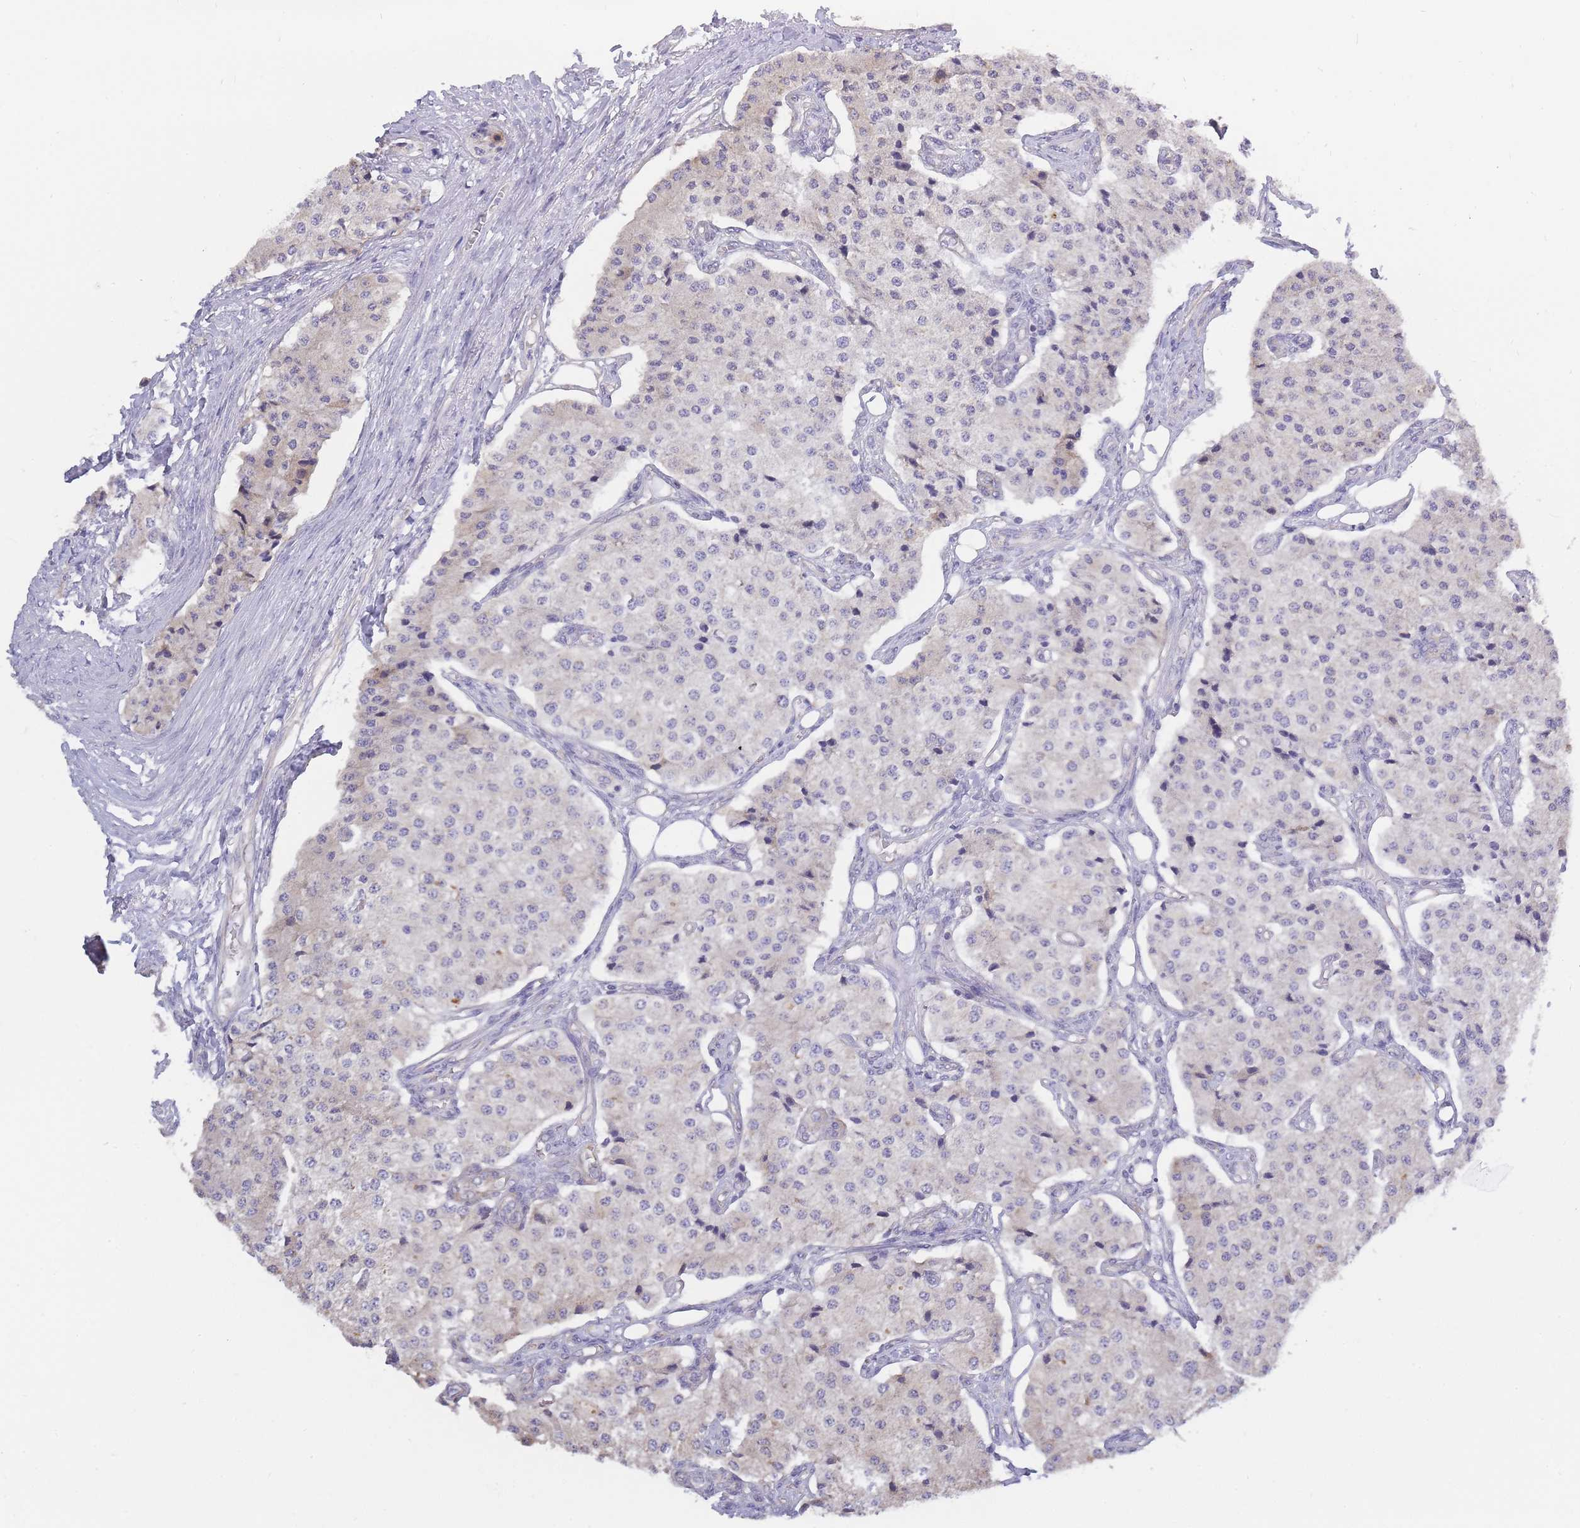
{"staining": {"intensity": "negative", "quantity": "none", "location": "none"}, "tissue": "carcinoid", "cell_type": "Tumor cells", "image_type": "cancer", "snomed": [{"axis": "morphology", "description": "Carcinoid, malignant, NOS"}, {"axis": "topography", "description": "Colon"}], "caption": "This is a photomicrograph of IHC staining of carcinoid, which shows no positivity in tumor cells.", "gene": "C19orf25", "patient": {"sex": "female", "age": 52}}